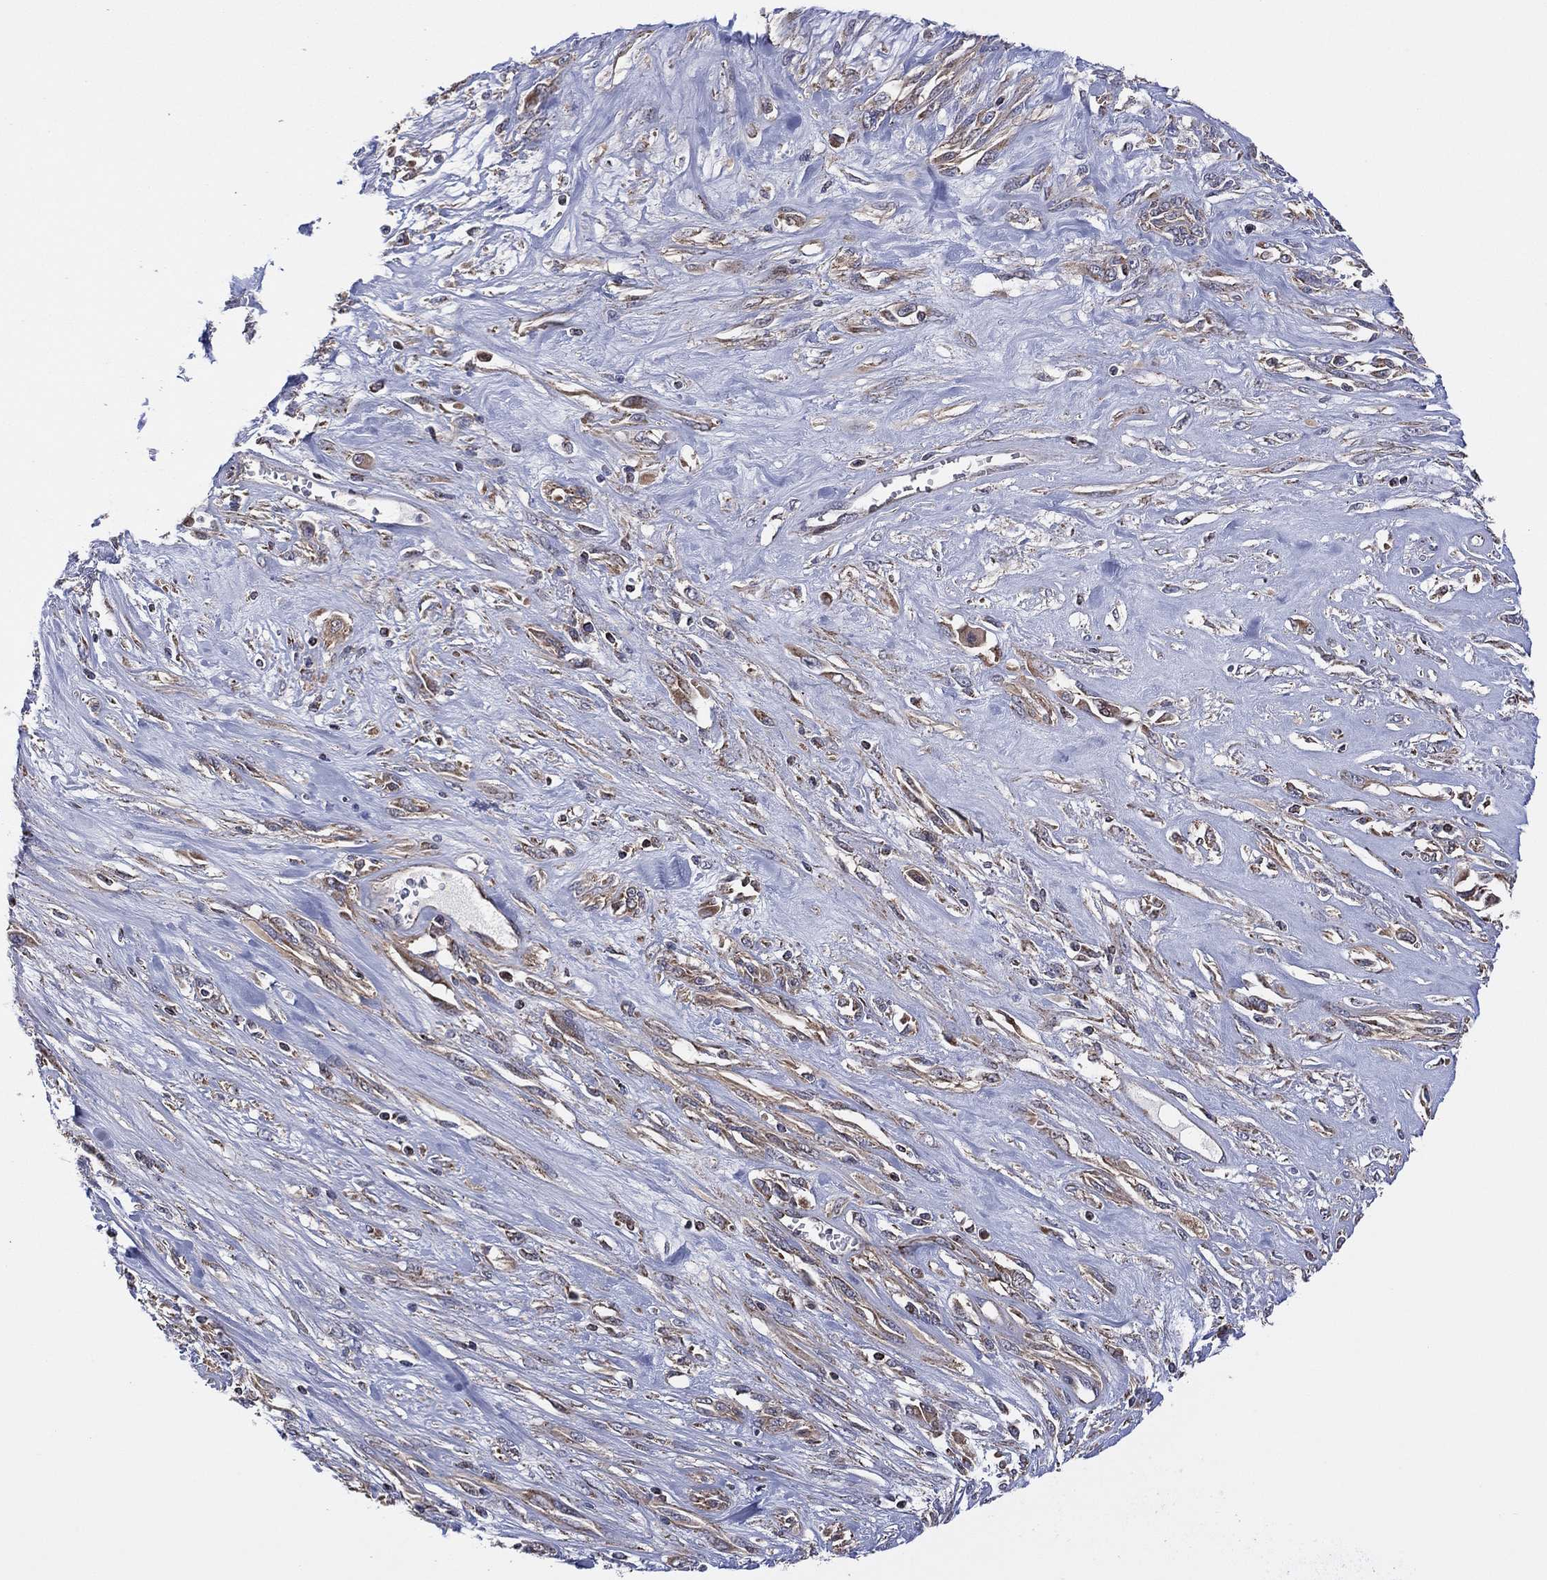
{"staining": {"intensity": "weak", "quantity": ">75%", "location": "cytoplasmic/membranous"}, "tissue": "melanoma", "cell_type": "Tumor cells", "image_type": "cancer", "snomed": [{"axis": "morphology", "description": "Malignant melanoma, NOS"}, {"axis": "topography", "description": "Skin"}], "caption": "Brown immunohistochemical staining in malignant melanoma exhibits weak cytoplasmic/membranous positivity in approximately >75% of tumor cells. (brown staining indicates protein expression, while blue staining denotes nuclei).", "gene": "PIDD1", "patient": {"sex": "female", "age": 91}}